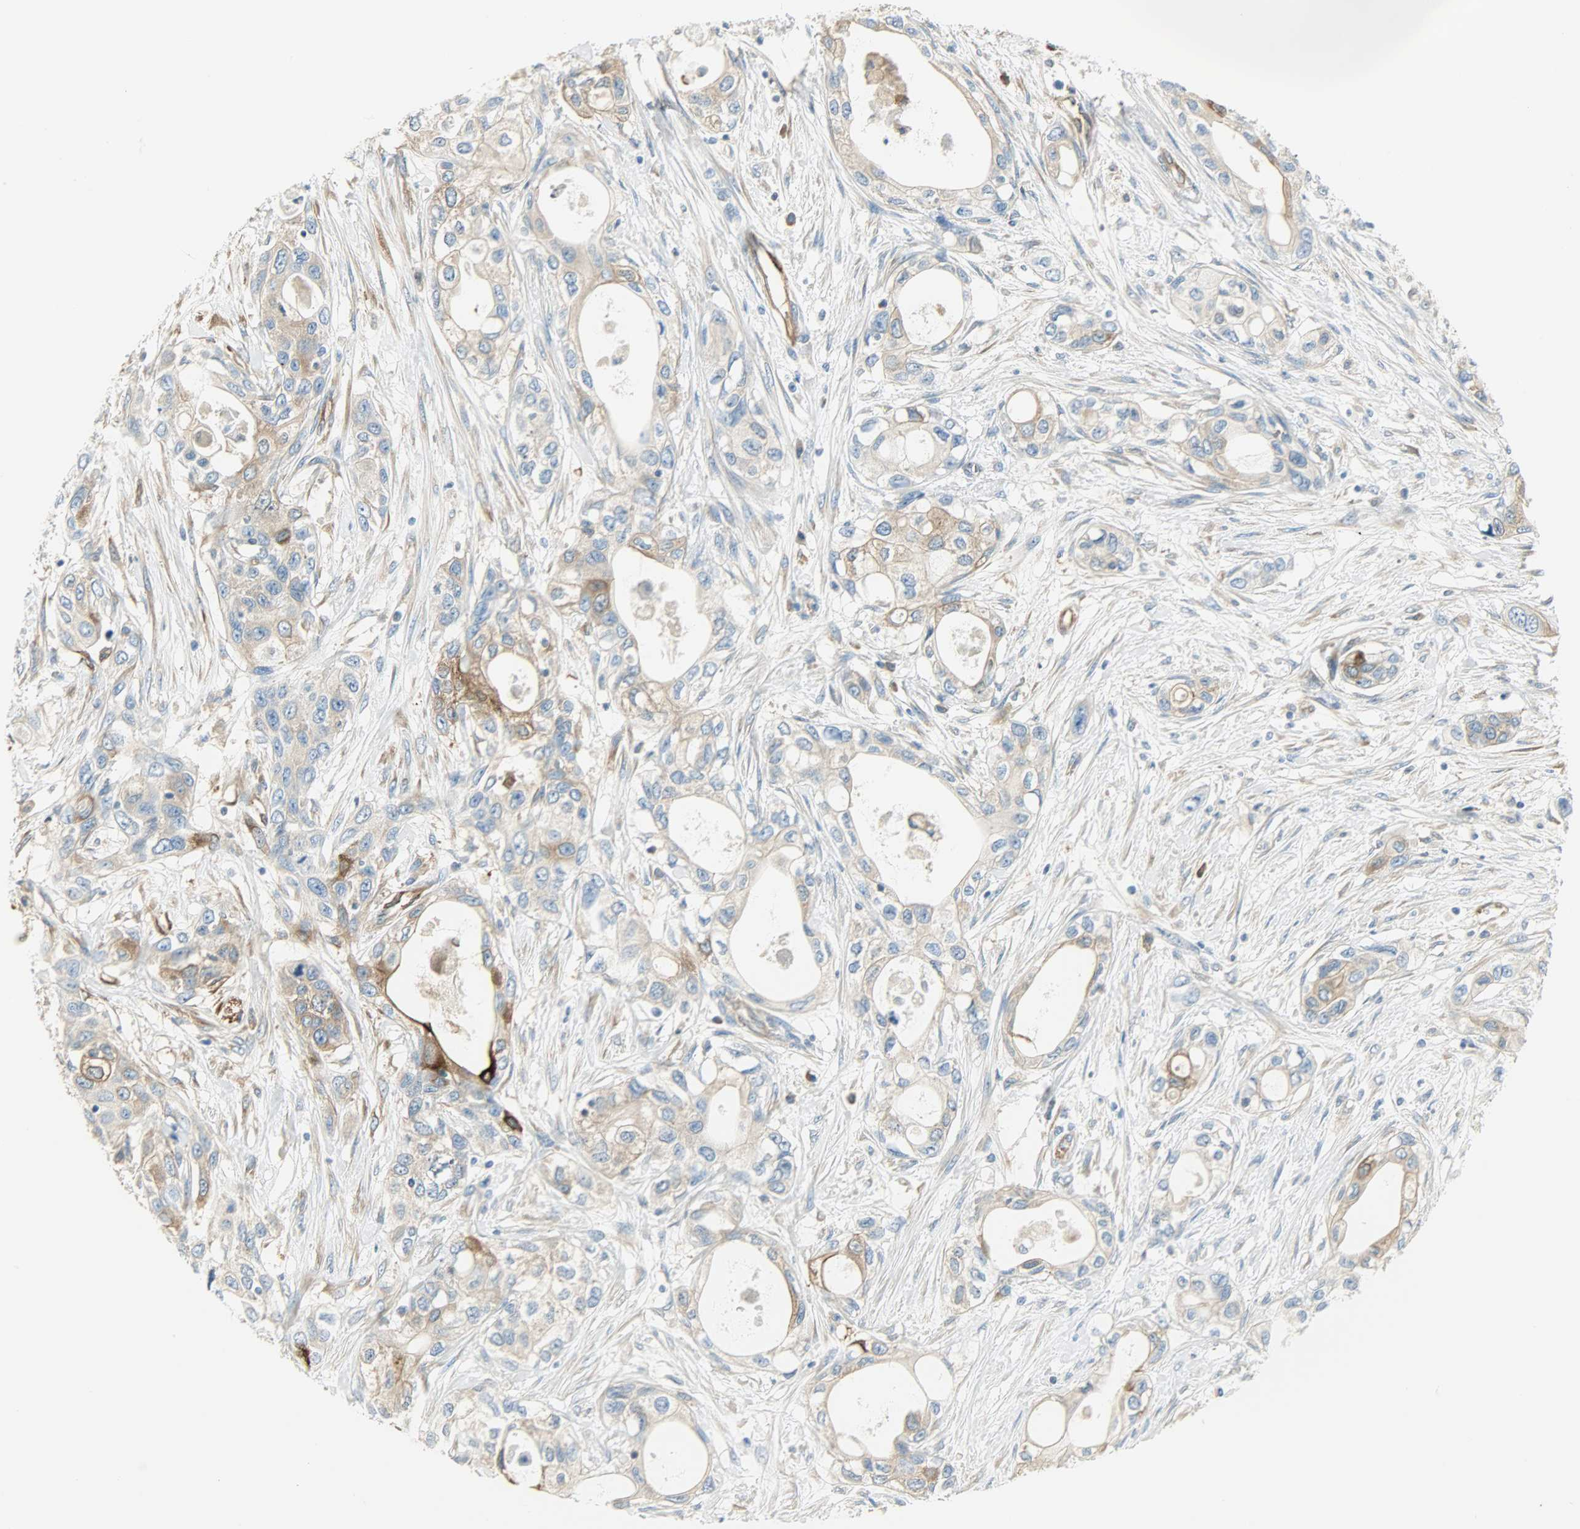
{"staining": {"intensity": "moderate", "quantity": ">75%", "location": "cytoplasmic/membranous"}, "tissue": "pancreatic cancer", "cell_type": "Tumor cells", "image_type": "cancer", "snomed": [{"axis": "morphology", "description": "Adenocarcinoma, NOS"}, {"axis": "topography", "description": "Pancreas"}], "caption": "Adenocarcinoma (pancreatic) stained with DAB (3,3'-diaminobenzidine) immunohistochemistry exhibits medium levels of moderate cytoplasmic/membranous staining in approximately >75% of tumor cells. The staining is performed using DAB (3,3'-diaminobenzidine) brown chromogen to label protein expression. The nuclei are counter-stained blue using hematoxylin.", "gene": "WARS1", "patient": {"sex": "female", "age": 70}}